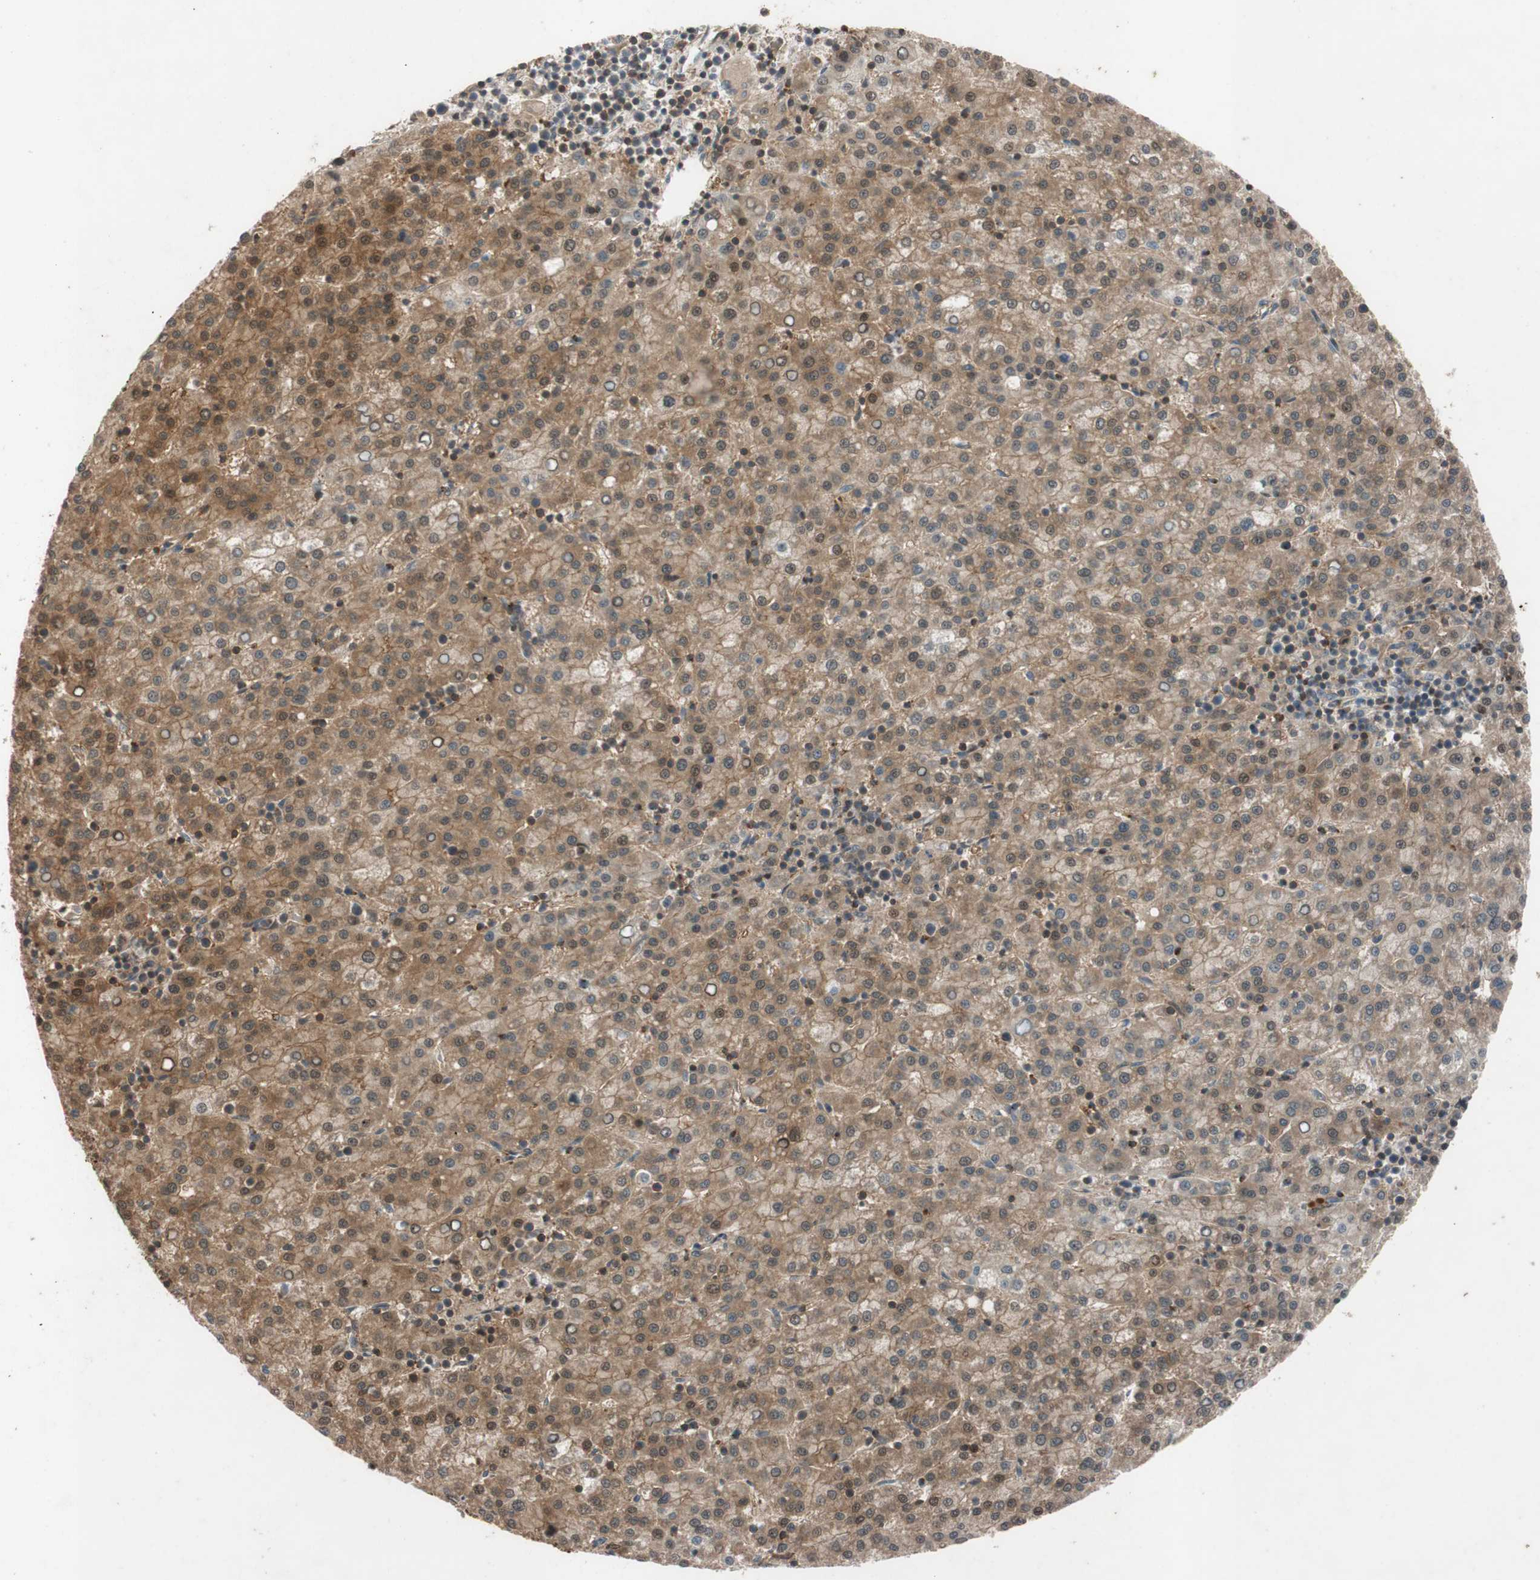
{"staining": {"intensity": "moderate", "quantity": ">75%", "location": "cytoplasmic/membranous,nuclear"}, "tissue": "liver cancer", "cell_type": "Tumor cells", "image_type": "cancer", "snomed": [{"axis": "morphology", "description": "Carcinoma, Hepatocellular, NOS"}, {"axis": "topography", "description": "Liver"}], "caption": "Immunohistochemical staining of hepatocellular carcinoma (liver) shows medium levels of moderate cytoplasmic/membranous and nuclear protein expression in approximately >75% of tumor cells. (brown staining indicates protein expression, while blue staining denotes nuclei).", "gene": "EPHA8", "patient": {"sex": "female", "age": 58}}